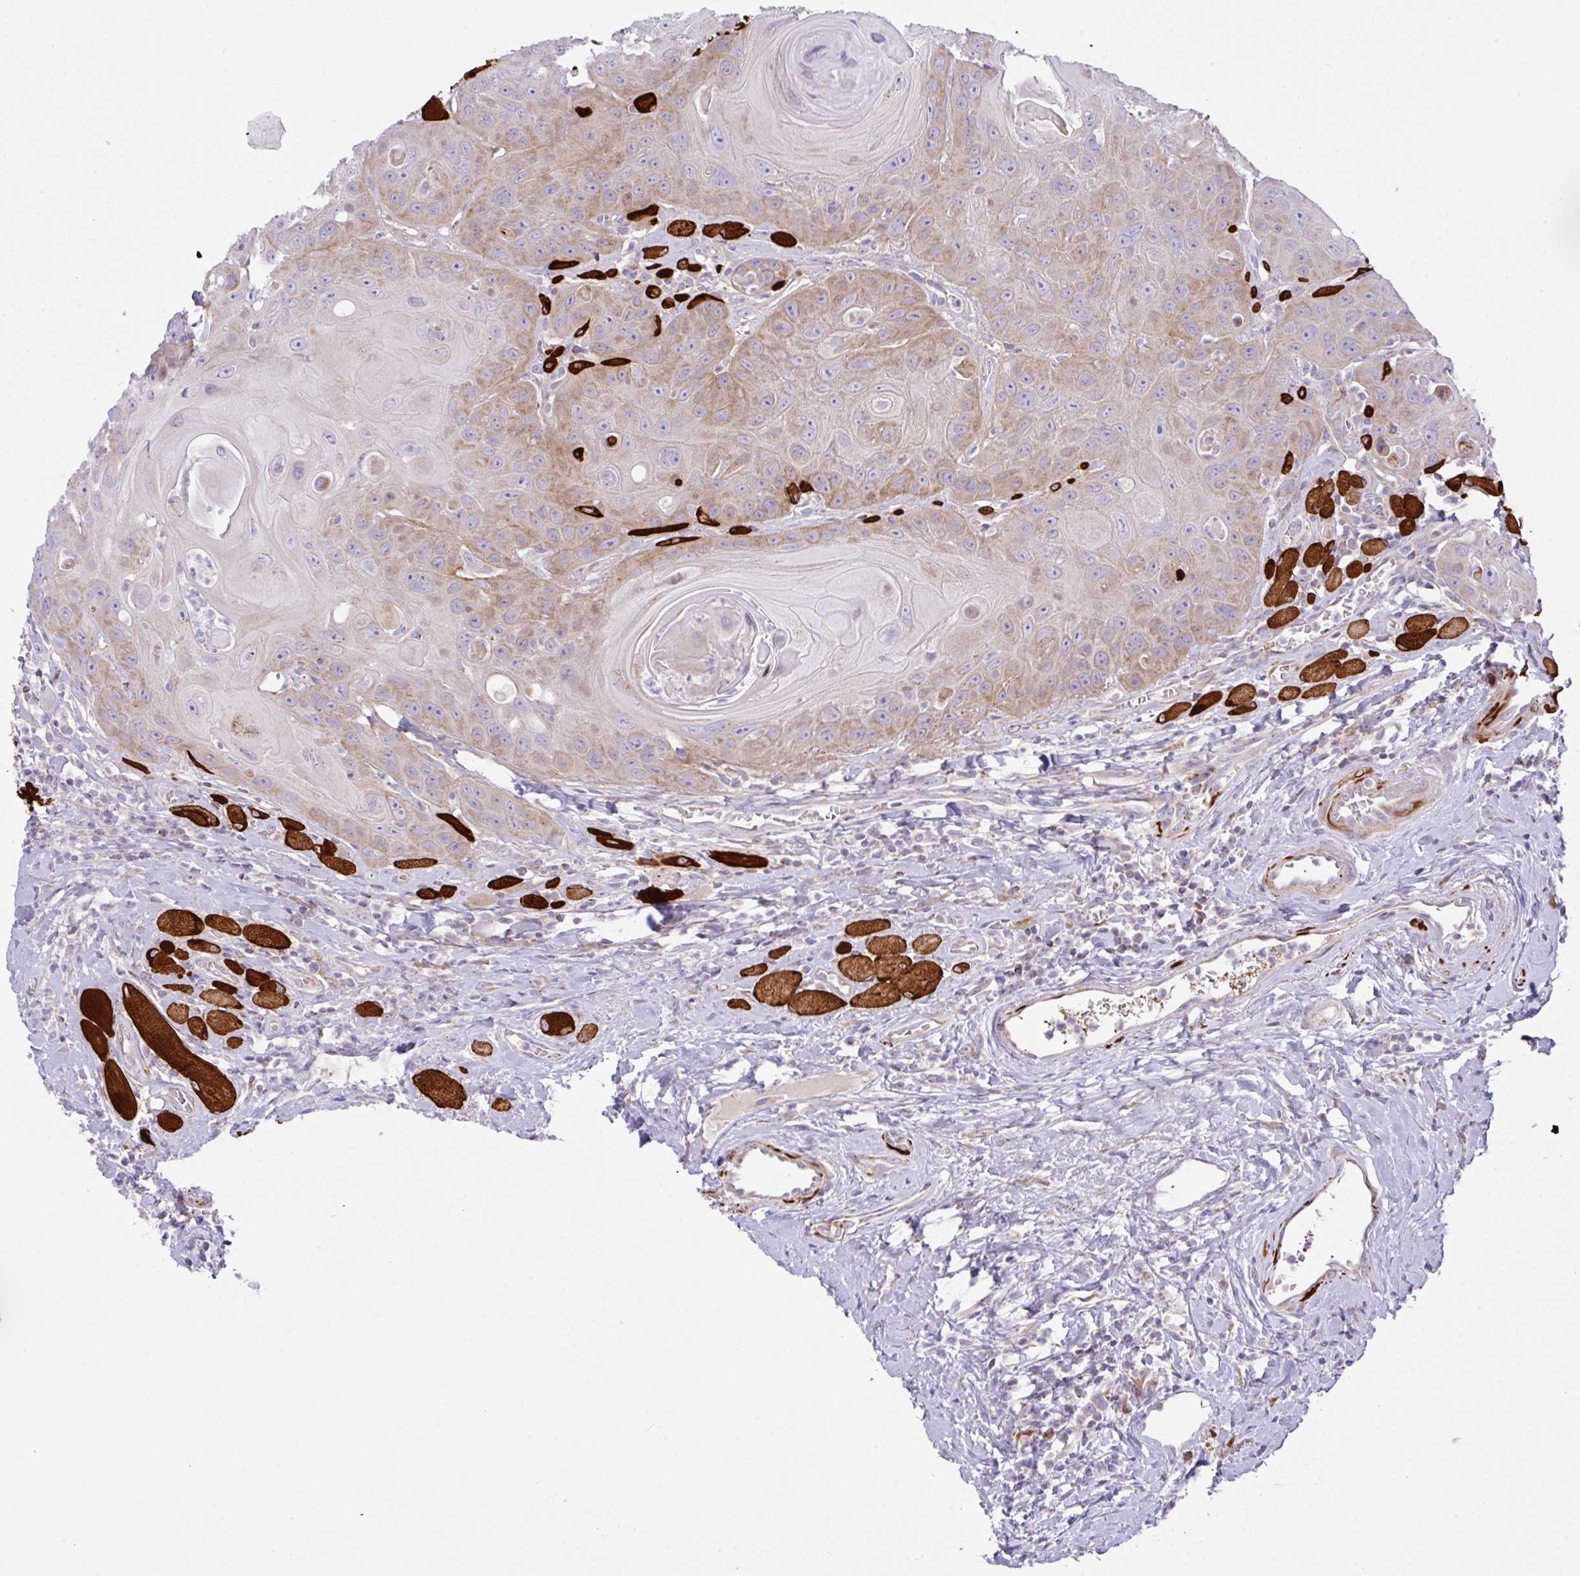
{"staining": {"intensity": "moderate", "quantity": "25%-75%", "location": "cytoplasmic/membranous"}, "tissue": "head and neck cancer", "cell_type": "Tumor cells", "image_type": "cancer", "snomed": [{"axis": "morphology", "description": "Squamous cell carcinoma, NOS"}, {"axis": "topography", "description": "Head-Neck"}], "caption": "There is medium levels of moderate cytoplasmic/membranous expression in tumor cells of head and neck cancer (squamous cell carcinoma), as demonstrated by immunohistochemical staining (brown color).", "gene": "CHDH", "patient": {"sex": "female", "age": 59}}